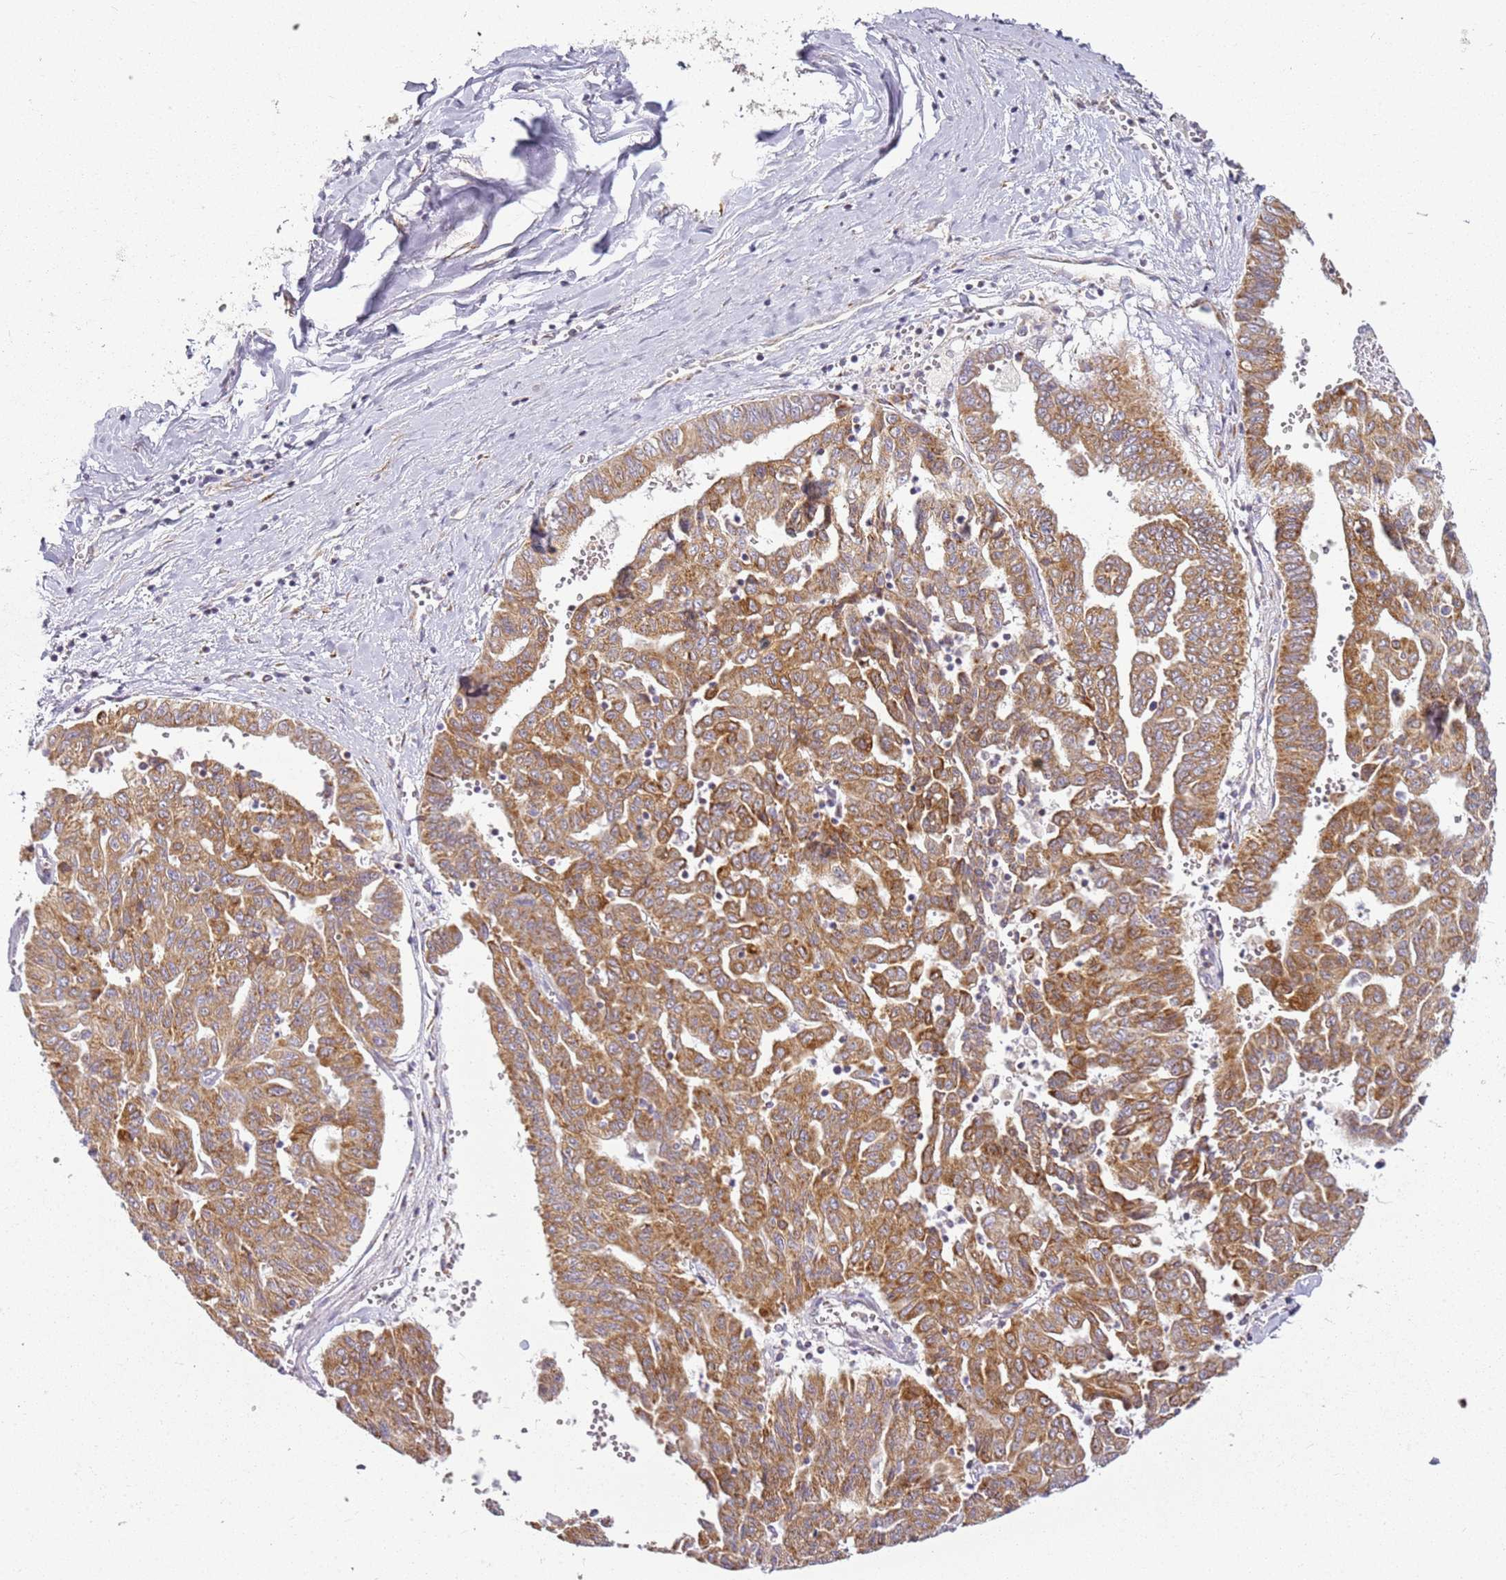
{"staining": {"intensity": "moderate", "quantity": ">75%", "location": "cytoplasmic/membranous"}, "tissue": "liver cancer", "cell_type": "Tumor cells", "image_type": "cancer", "snomed": [{"axis": "morphology", "description": "Cholangiocarcinoma"}, {"axis": "topography", "description": "Liver"}], "caption": "This is an image of immunohistochemistry staining of liver cholangiocarcinoma, which shows moderate staining in the cytoplasmic/membranous of tumor cells.", "gene": "TMEM200C", "patient": {"sex": "female", "age": 77}}